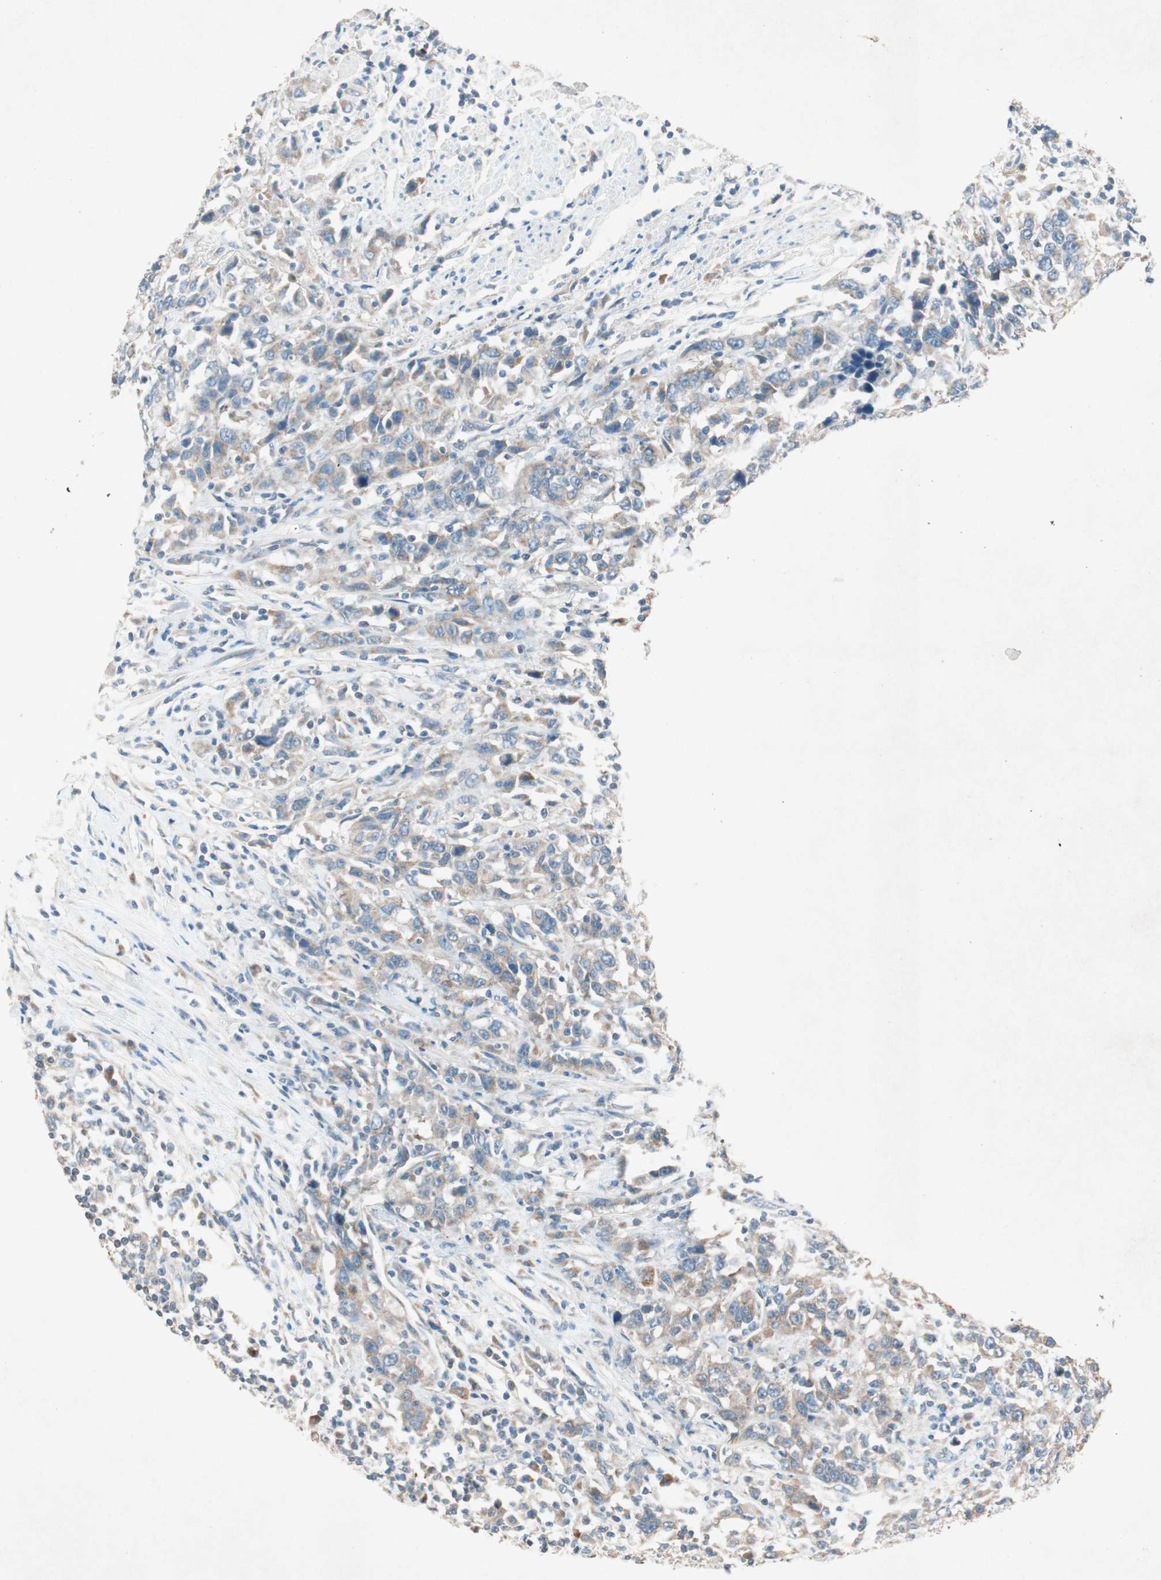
{"staining": {"intensity": "weak", "quantity": "25%-75%", "location": "cytoplasmic/membranous"}, "tissue": "urothelial cancer", "cell_type": "Tumor cells", "image_type": "cancer", "snomed": [{"axis": "morphology", "description": "Urothelial carcinoma, High grade"}, {"axis": "topography", "description": "Urinary bladder"}], "caption": "Immunohistochemistry image of neoplastic tissue: human urothelial cancer stained using immunohistochemistry (IHC) shows low levels of weak protein expression localized specifically in the cytoplasmic/membranous of tumor cells, appearing as a cytoplasmic/membranous brown color.", "gene": "NKAIN1", "patient": {"sex": "male", "age": 61}}